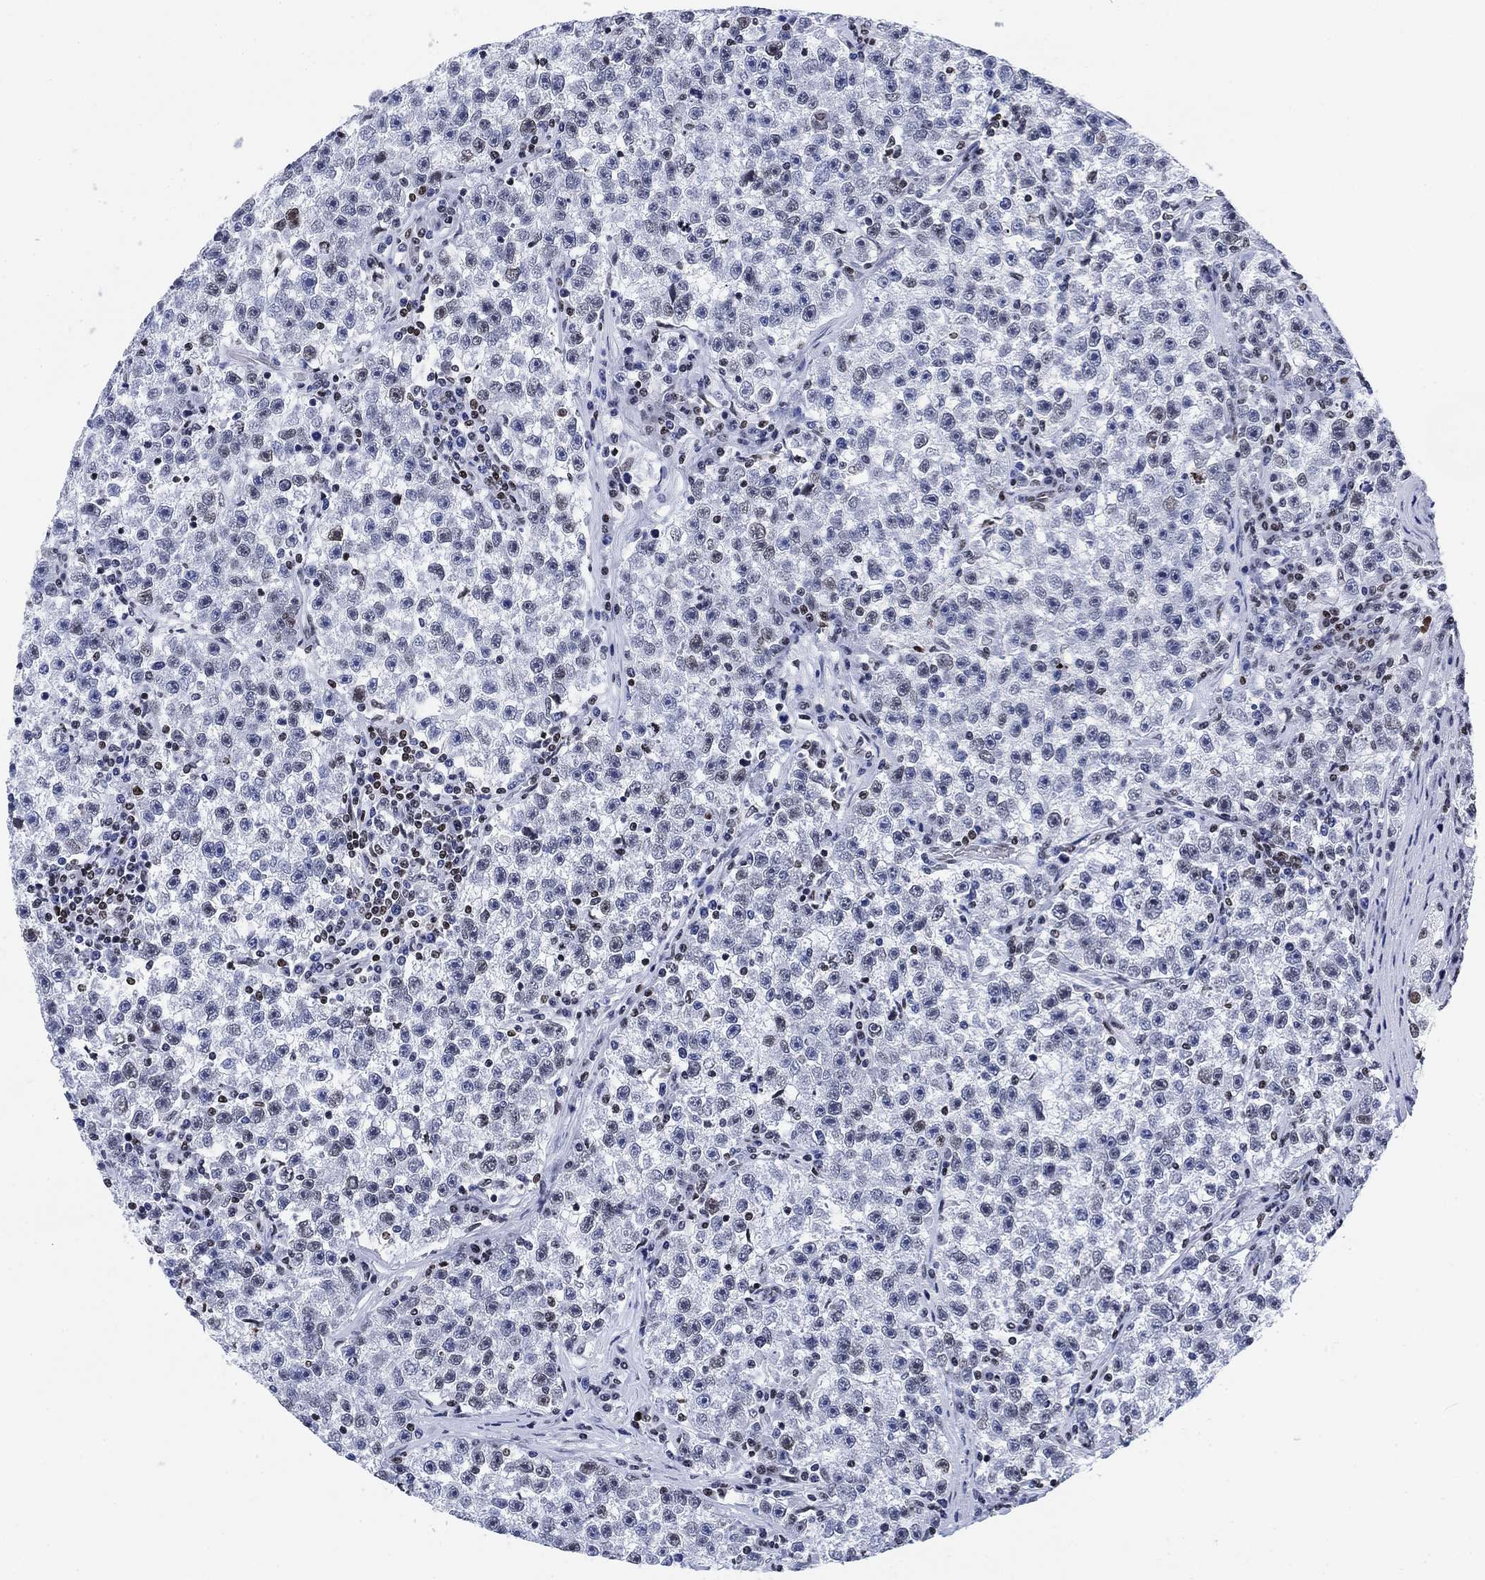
{"staining": {"intensity": "negative", "quantity": "none", "location": "none"}, "tissue": "testis cancer", "cell_type": "Tumor cells", "image_type": "cancer", "snomed": [{"axis": "morphology", "description": "Seminoma, NOS"}, {"axis": "topography", "description": "Testis"}], "caption": "A photomicrograph of human testis seminoma is negative for staining in tumor cells.", "gene": "H1-10", "patient": {"sex": "male", "age": 22}}